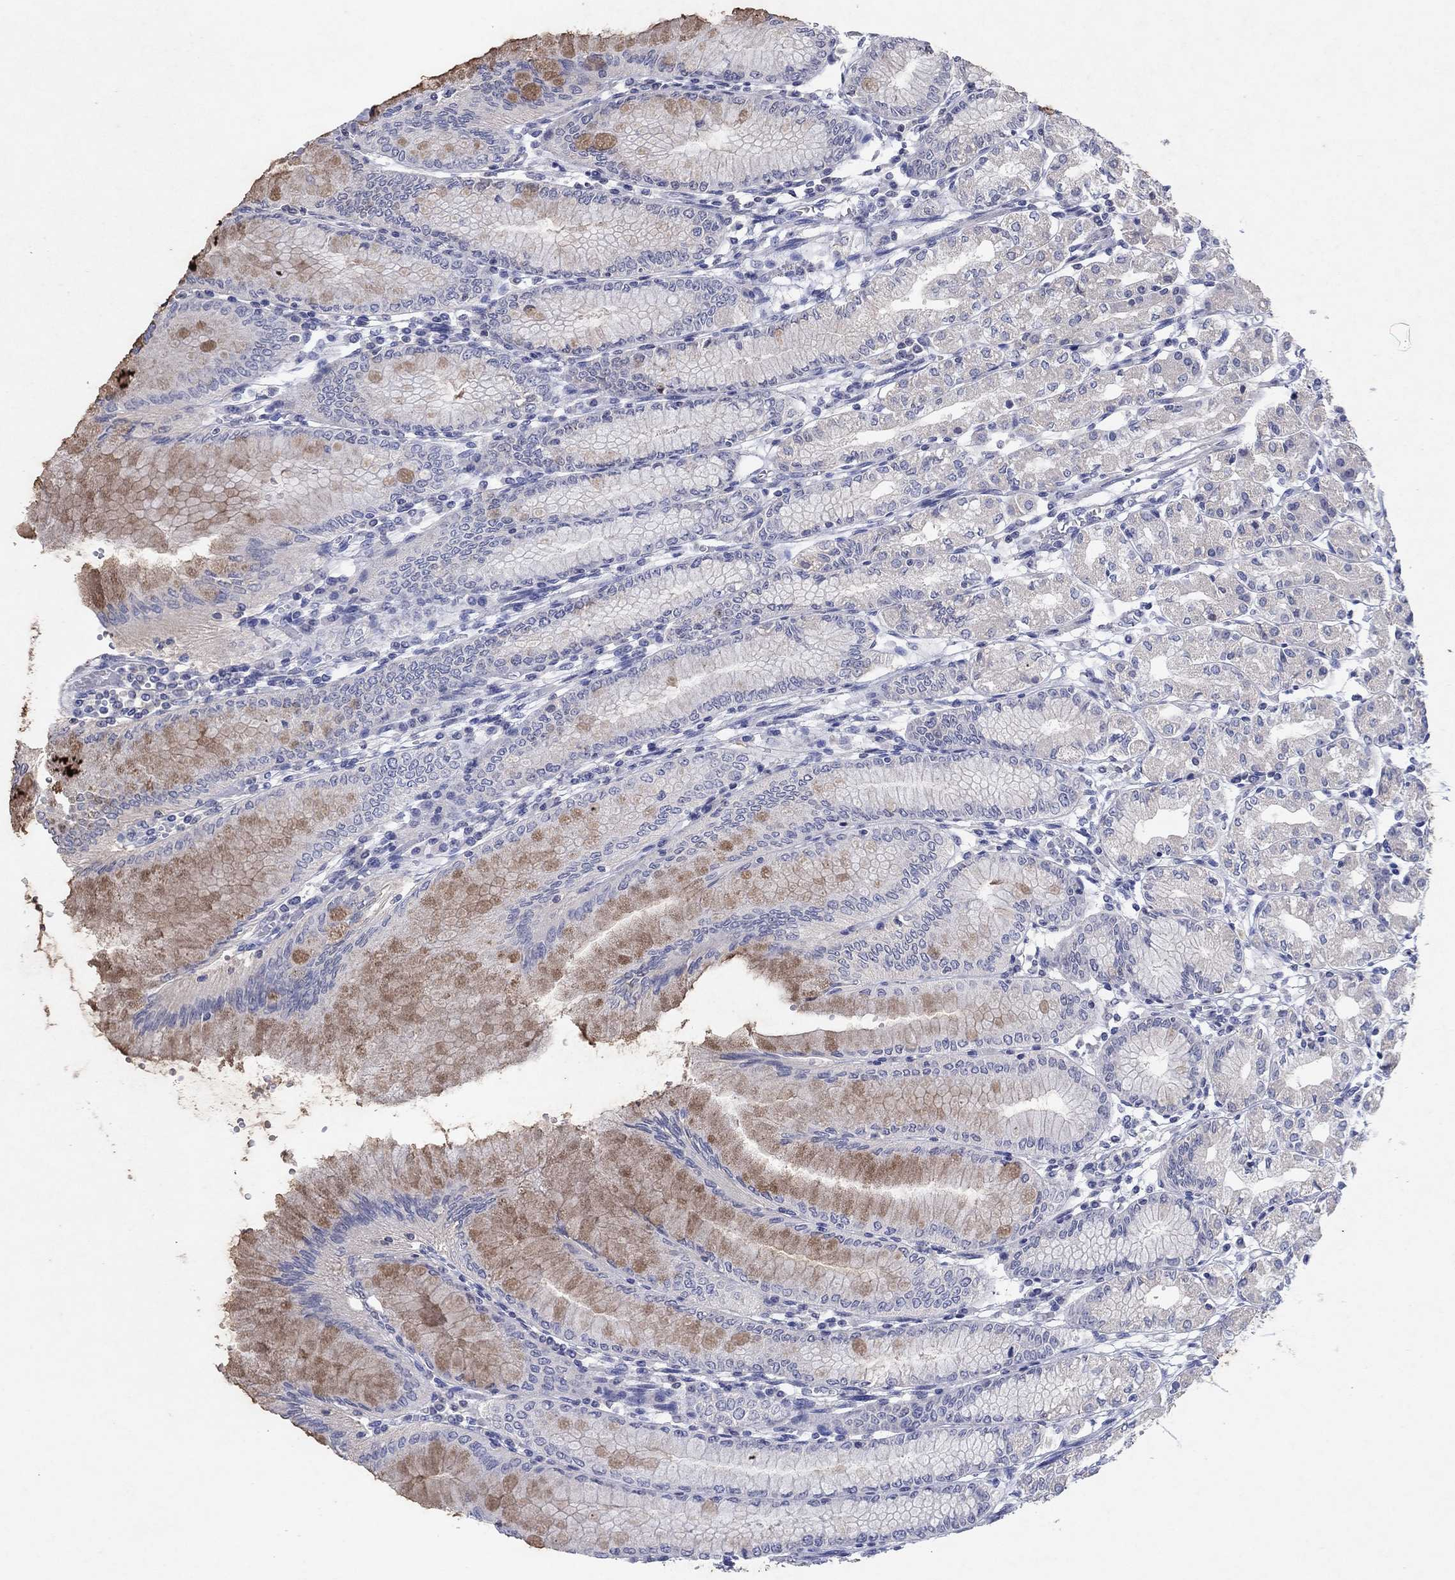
{"staining": {"intensity": "moderate", "quantity": "25%-75%", "location": "cytoplasmic/membranous"}, "tissue": "stomach", "cell_type": "Glandular cells", "image_type": "normal", "snomed": [{"axis": "morphology", "description": "Normal tissue, NOS"}, {"axis": "topography", "description": "Skeletal muscle"}, {"axis": "topography", "description": "Stomach"}], "caption": "IHC of normal human stomach reveals medium levels of moderate cytoplasmic/membranous positivity in approximately 25%-75% of glandular cells.", "gene": "KRT40", "patient": {"sex": "female", "age": 57}}